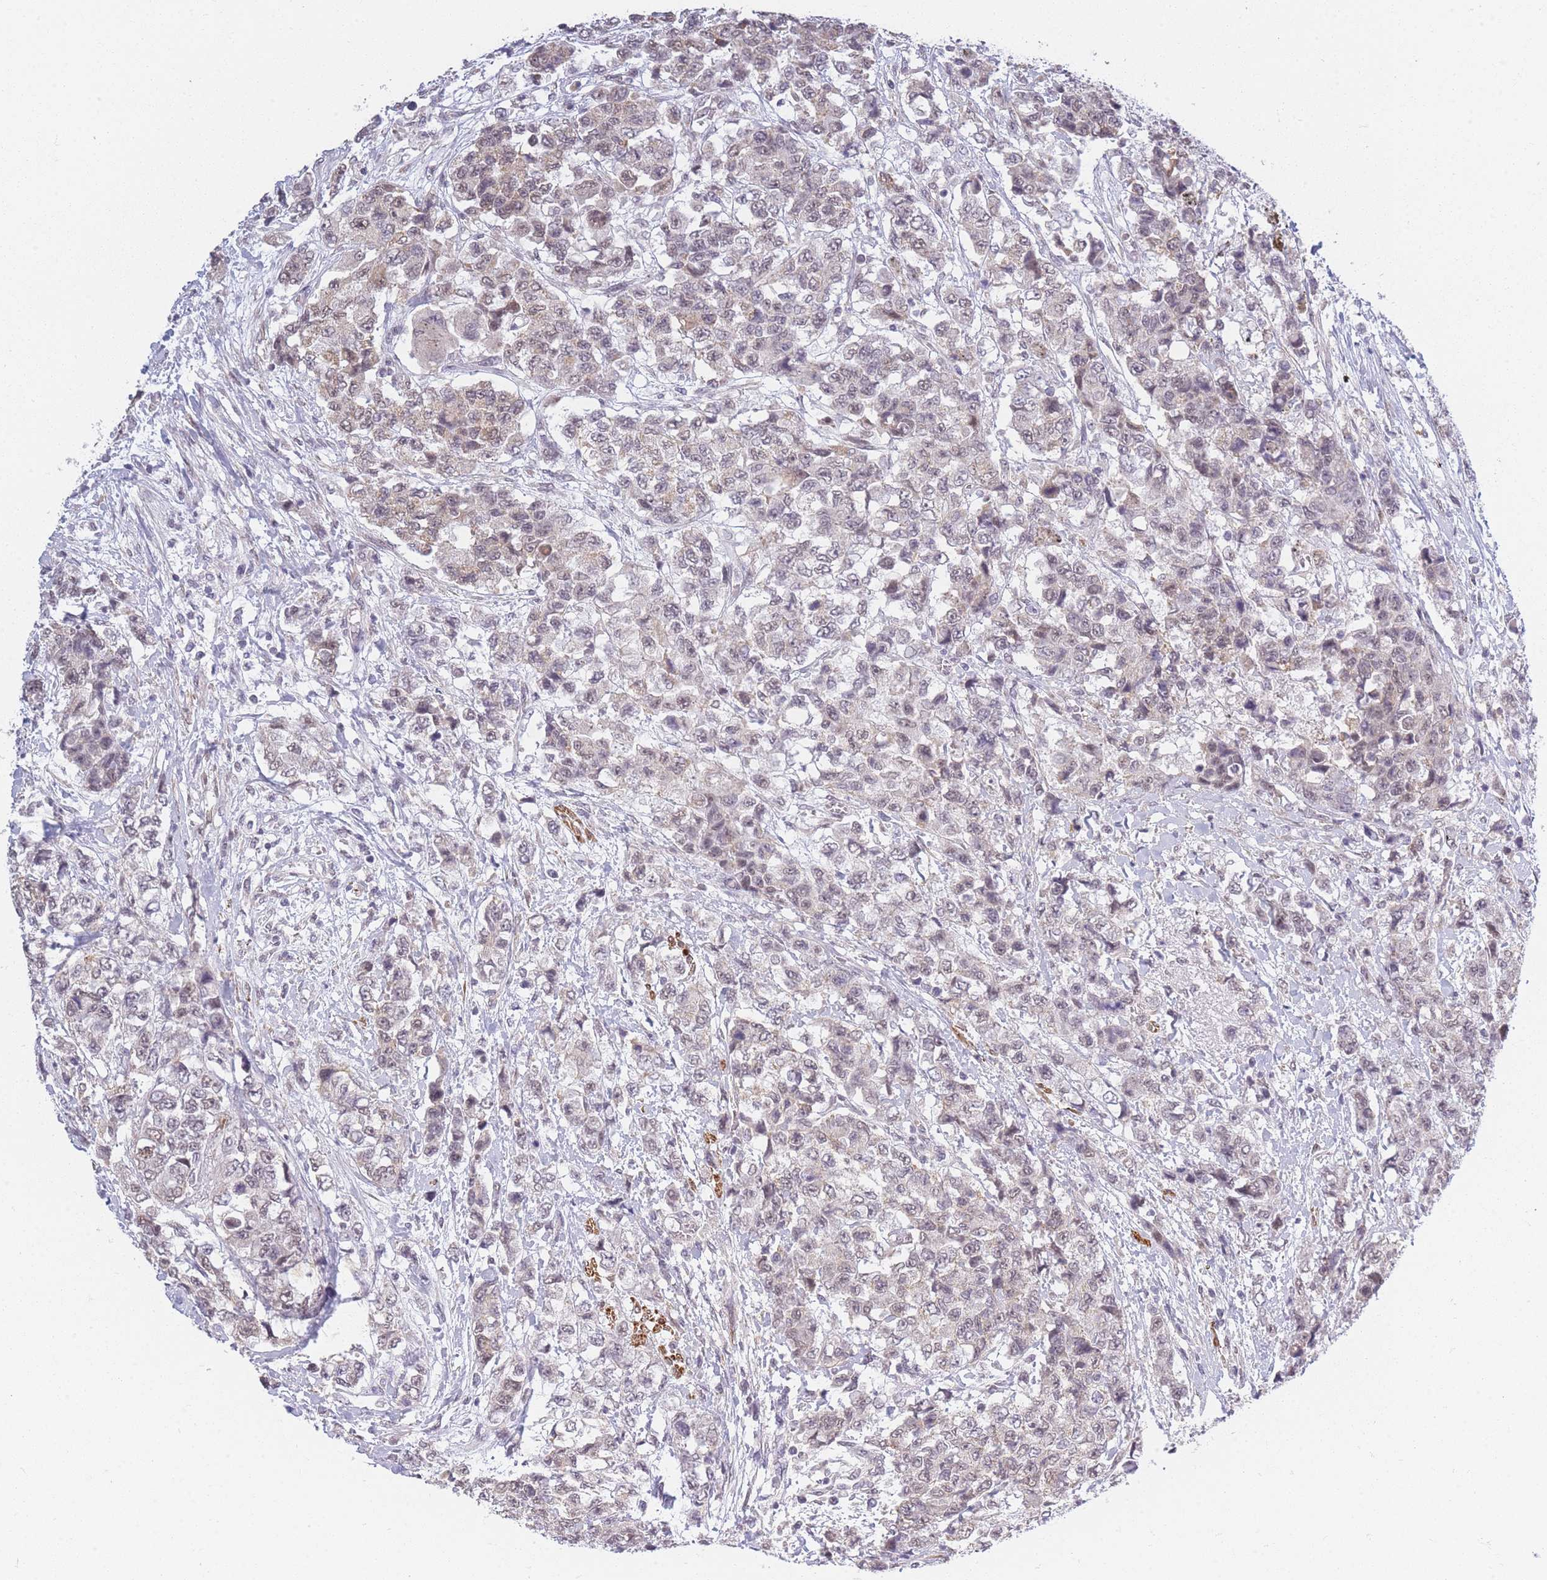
{"staining": {"intensity": "weak", "quantity": "<25%", "location": "nuclear"}, "tissue": "urothelial cancer", "cell_type": "Tumor cells", "image_type": "cancer", "snomed": [{"axis": "morphology", "description": "Urothelial carcinoma, High grade"}, {"axis": "topography", "description": "Urinary bladder"}], "caption": "Human urothelial cancer stained for a protein using IHC reveals no staining in tumor cells.", "gene": "SIN3B", "patient": {"sex": "female", "age": 78}}